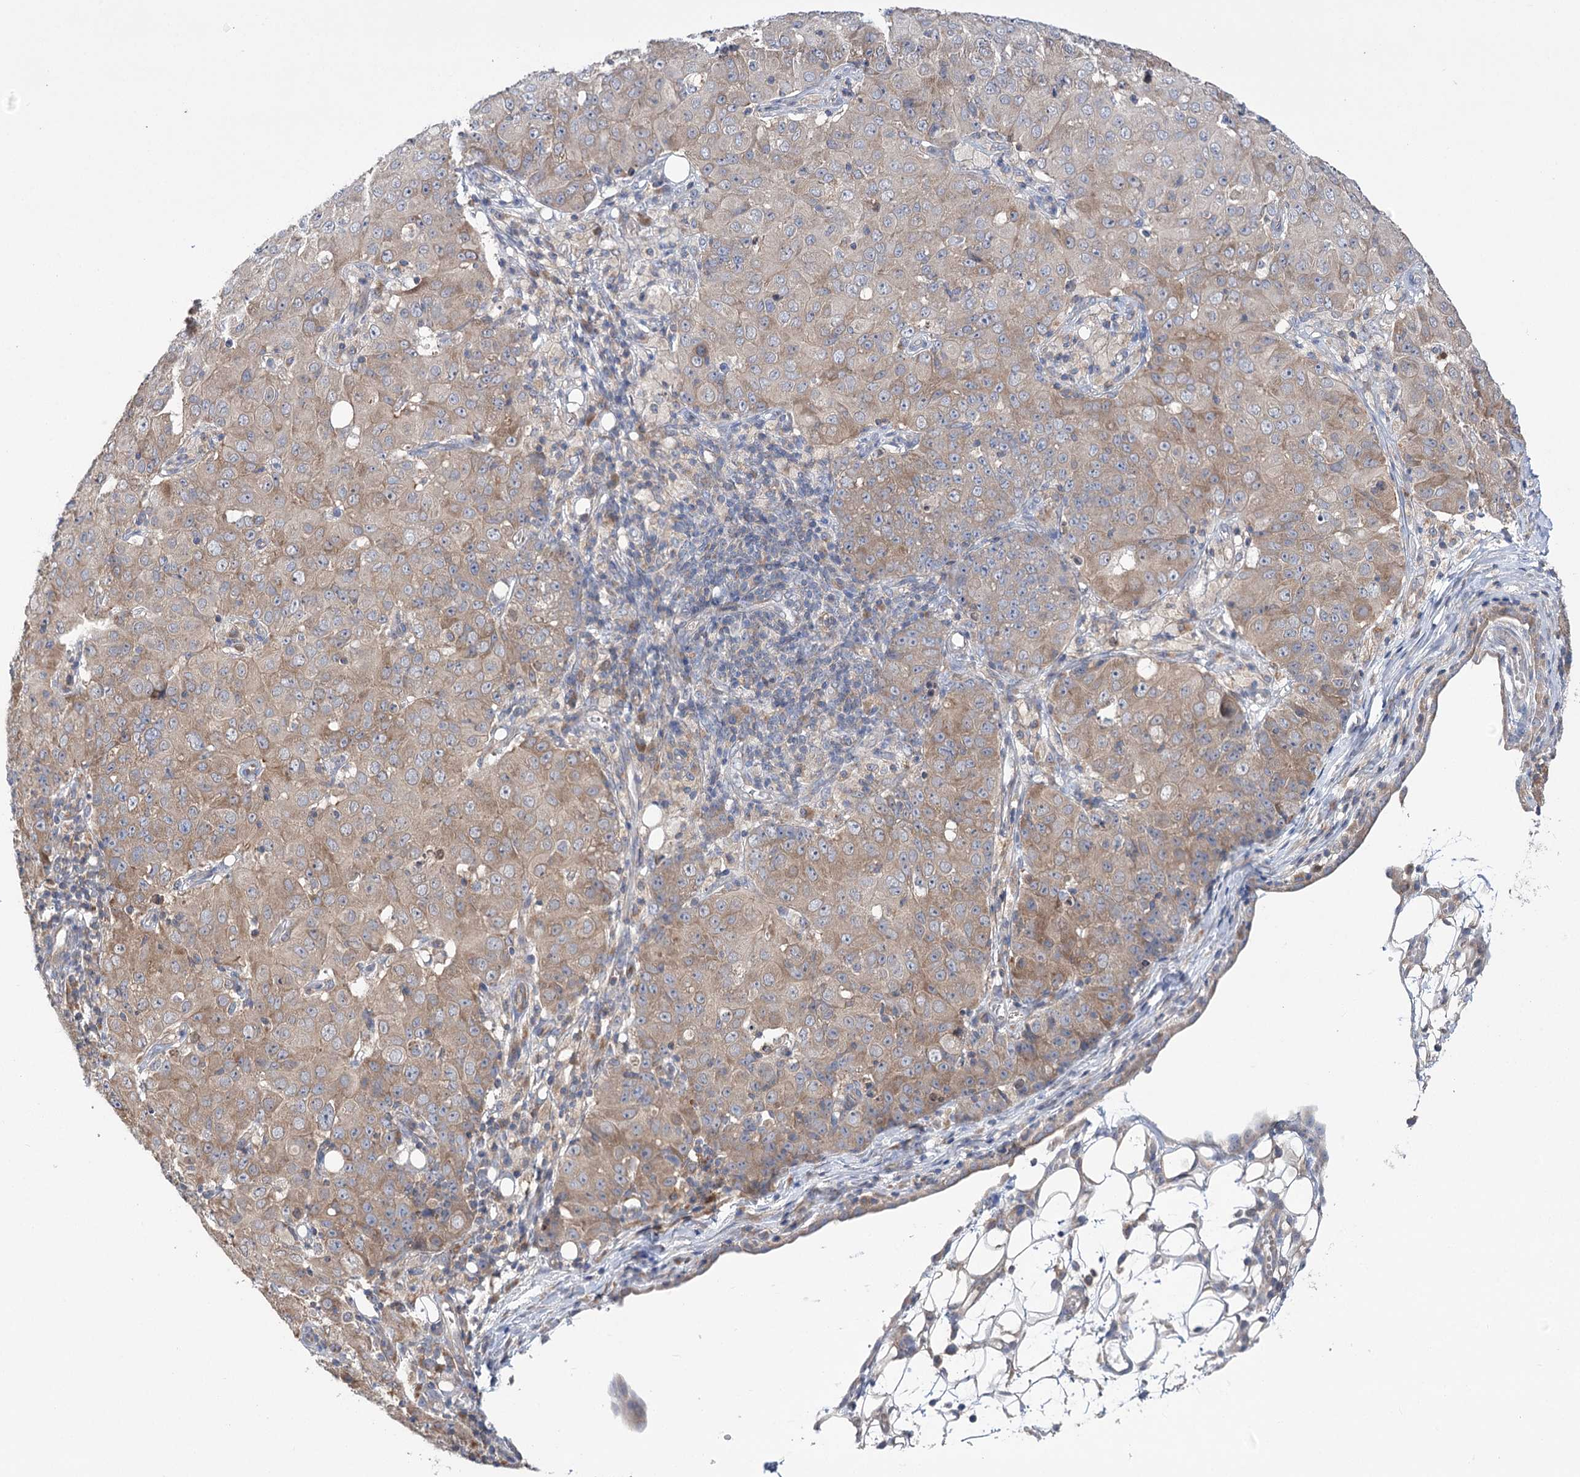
{"staining": {"intensity": "moderate", "quantity": "25%-75%", "location": "cytoplasmic/membranous"}, "tissue": "ovarian cancer", "cell_type": "Tumor cells", "image_type": "cancer", "snomed": [{"axis": "morphology", "description": "Carcinoma, endometroid"}, {"axis": "topography", "description": "Ovary"}], "caption": "Immunohistochemistry photomicrograph of human ovarian cancer stained for a protein (brown), which shows medium levels of moderate cytoplasmic/membranous positivity in approximately 25%-75% of tumor cells.", "gene": "VPS37B", "patient": {"sex": "female", "age": 42}}